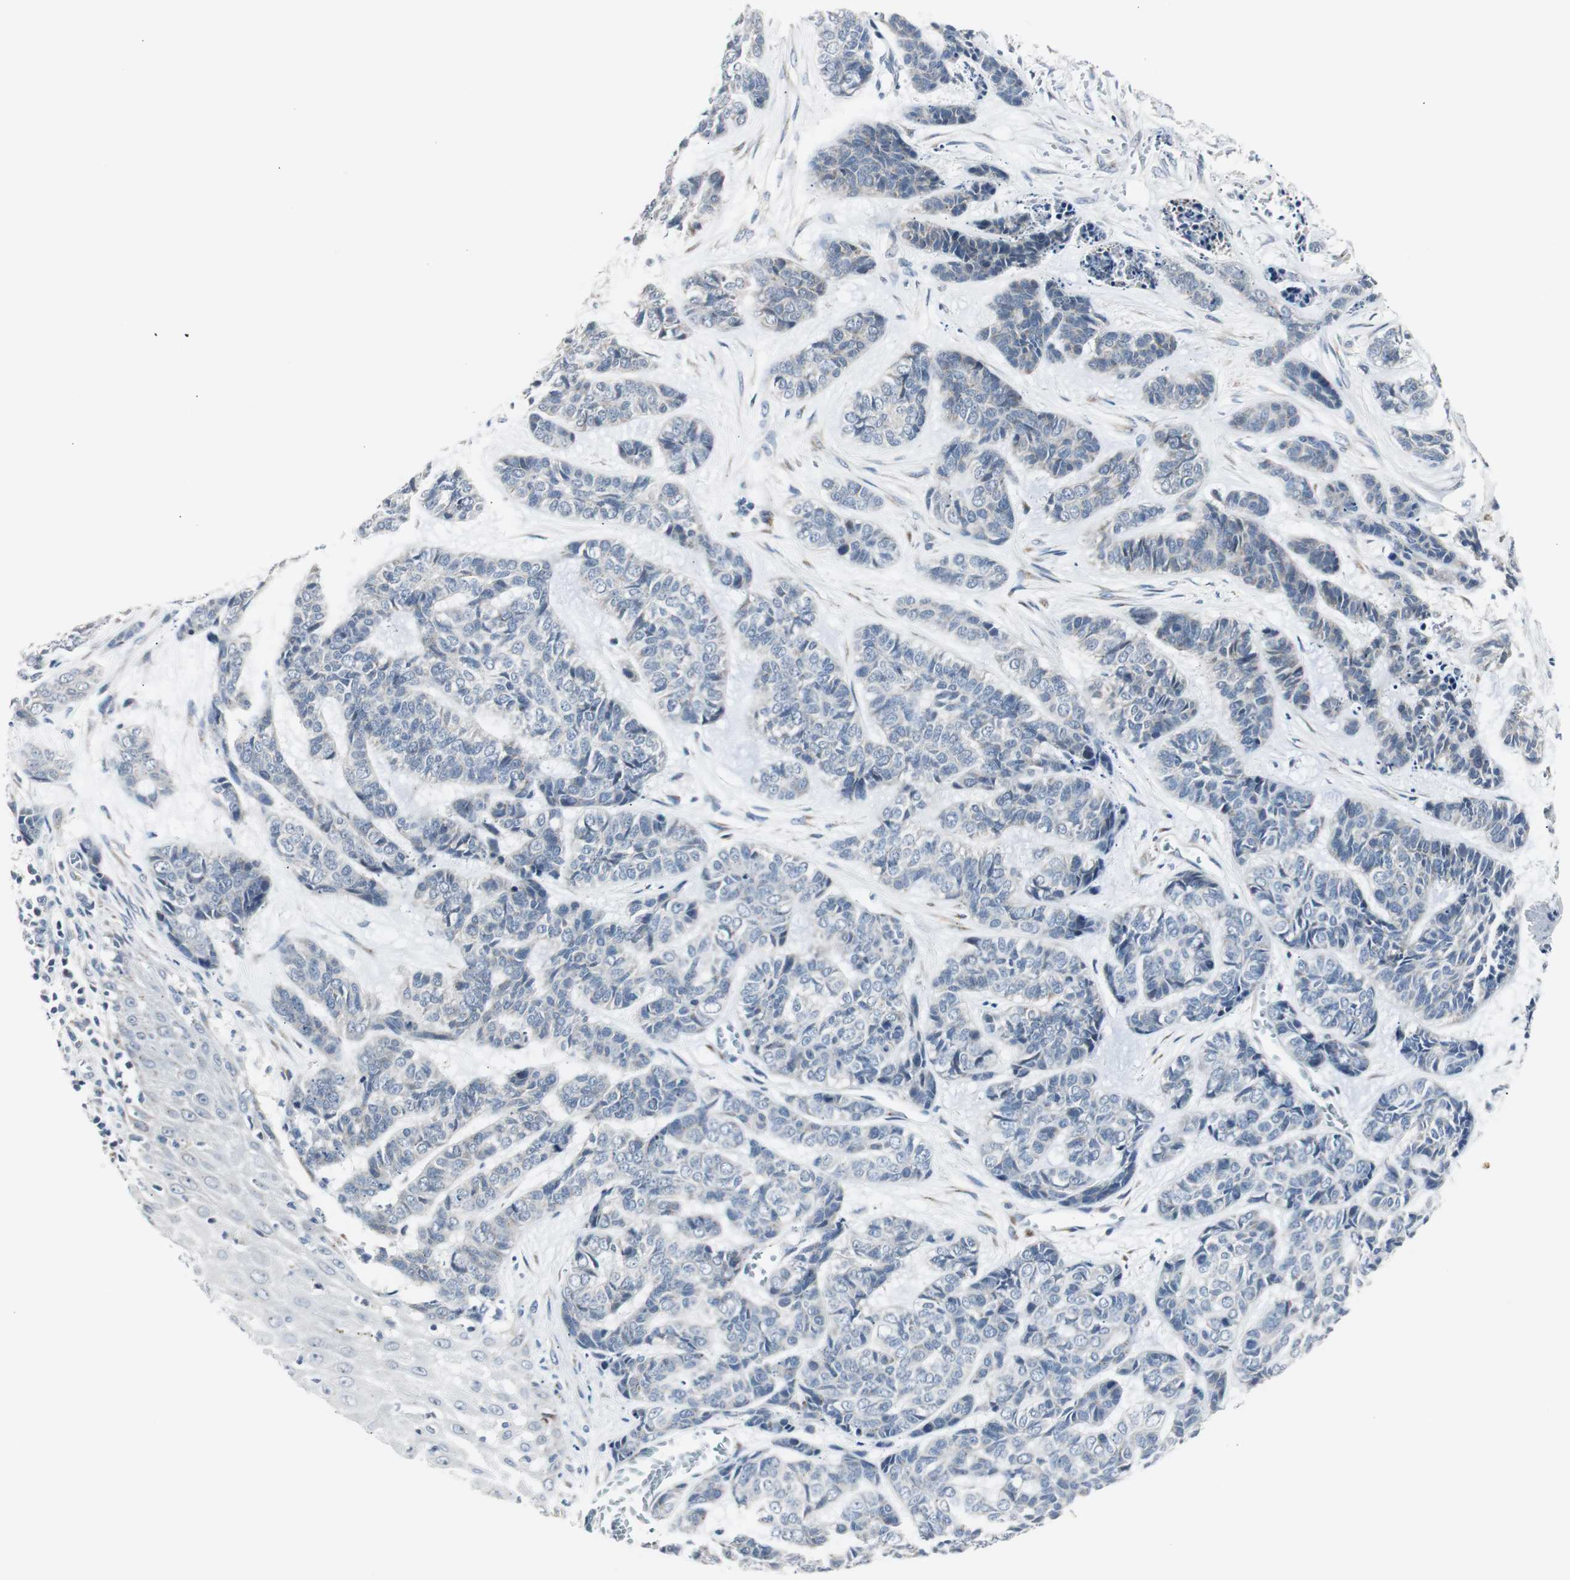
{"staining": {"intensity": "negative", "quantity": "none", "location": "none"}, "tissue": "skin cancer", "cell_type": "Tumor cells", "image_type": "cancer", "snomed": [{"axis": "morphology", "description": "Basal cell carcinoma"}, {"axis": "topography", "description": "Skin"}], "caption": "Protein analysis of skin basal cell carcinoma demonstrates no significant staining in tumor cells. (Immunohistochemistry, brightfield microscopy, high magnification).", "gene": "SOX30", "patient": {"sex": "female", "age": 64}}